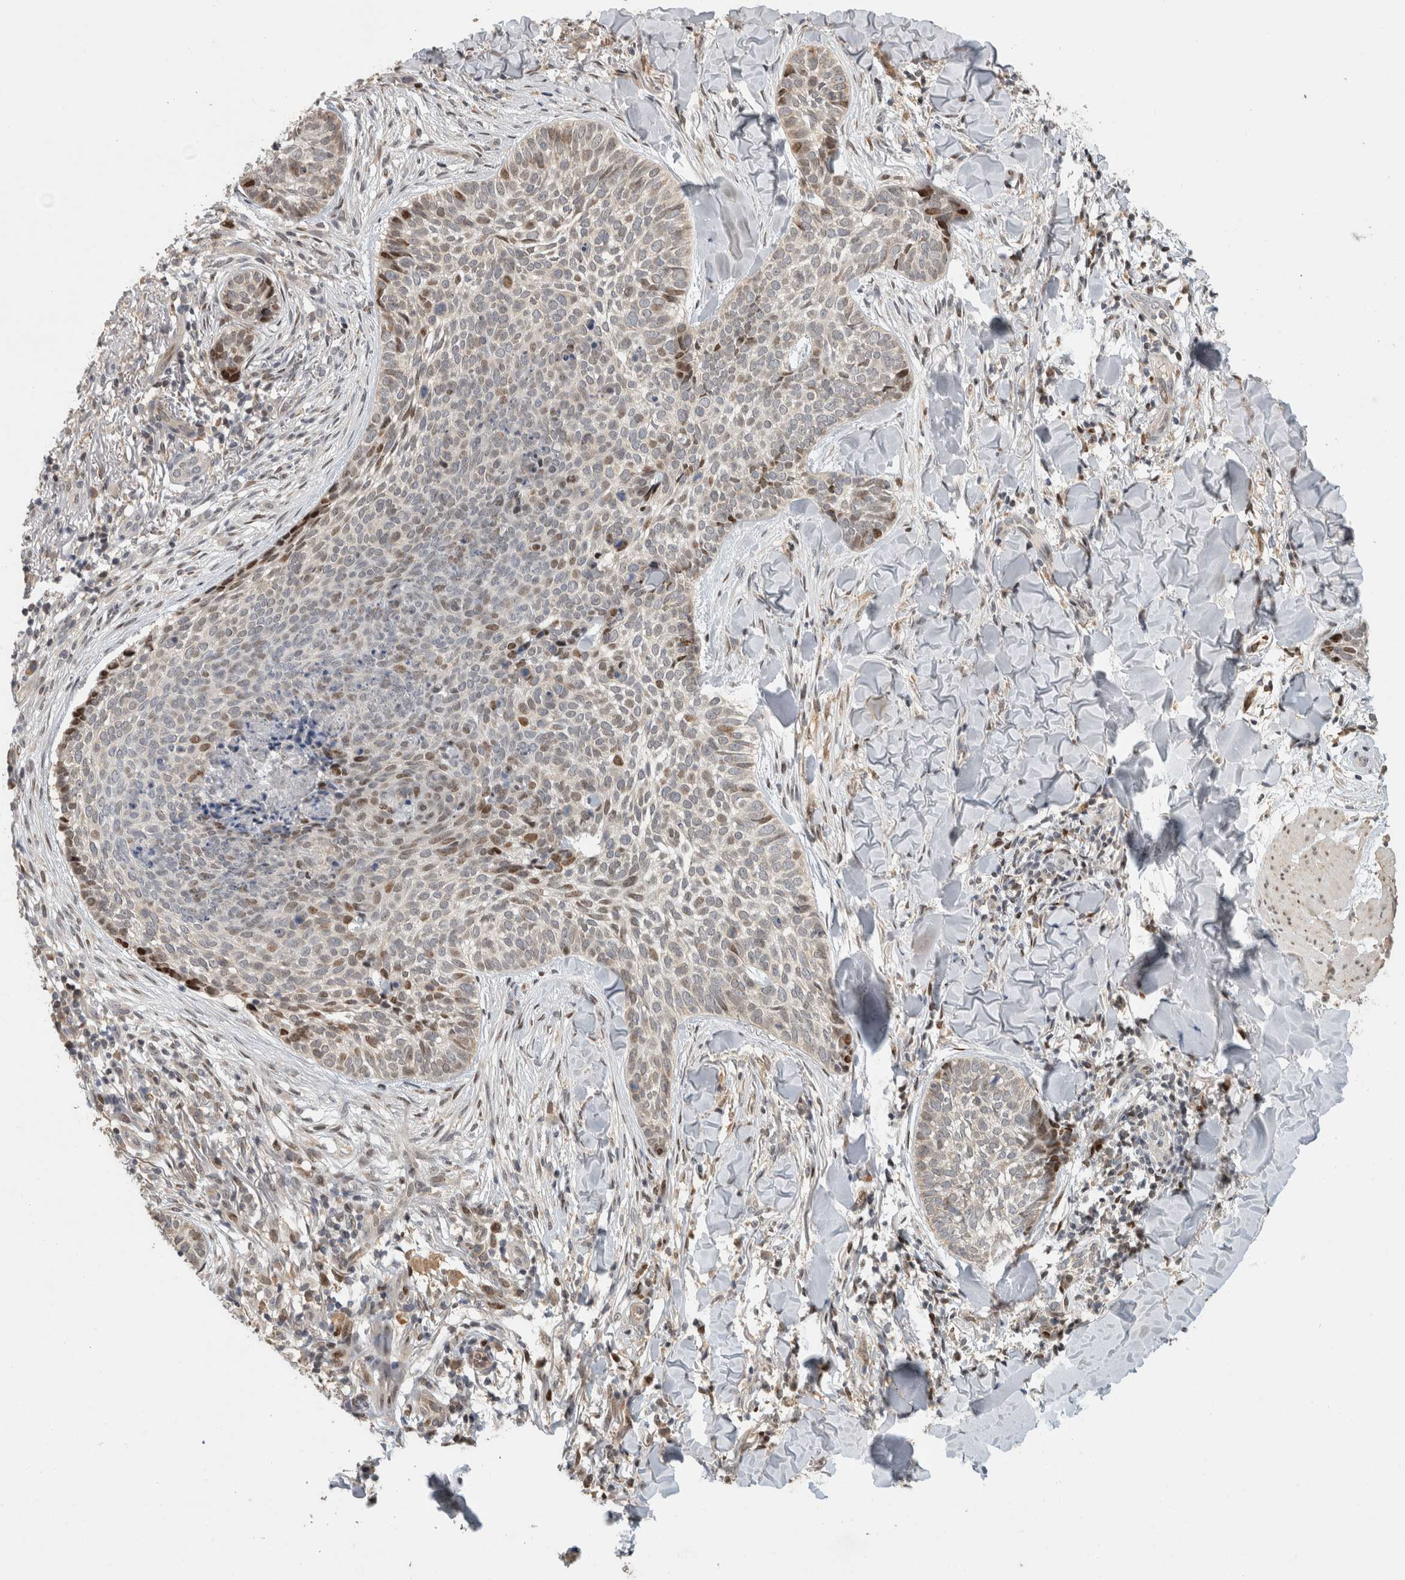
{"staining": {"intensity": "moderate", "quantity": "<25%", "location": "nuclear"}, "tissue": "skin cancer", "cell_type": "Tumor cells", "image_type": "cancer", "snomed": [{"axis": "morphology", "description": "Normal tissue, NOS"}, {"axis": "morphology", "description": "Basal cell carcinoma"}, {"axis": "topography", "description": "Skin"}], "caption": "A micrograph of human skin basal cell carcinoma stained for a protein exhibits moderate nuclear brown staining in tumor cells.", "gene": "C8orf58", "patient": {"sex": "male", "age": 67}}